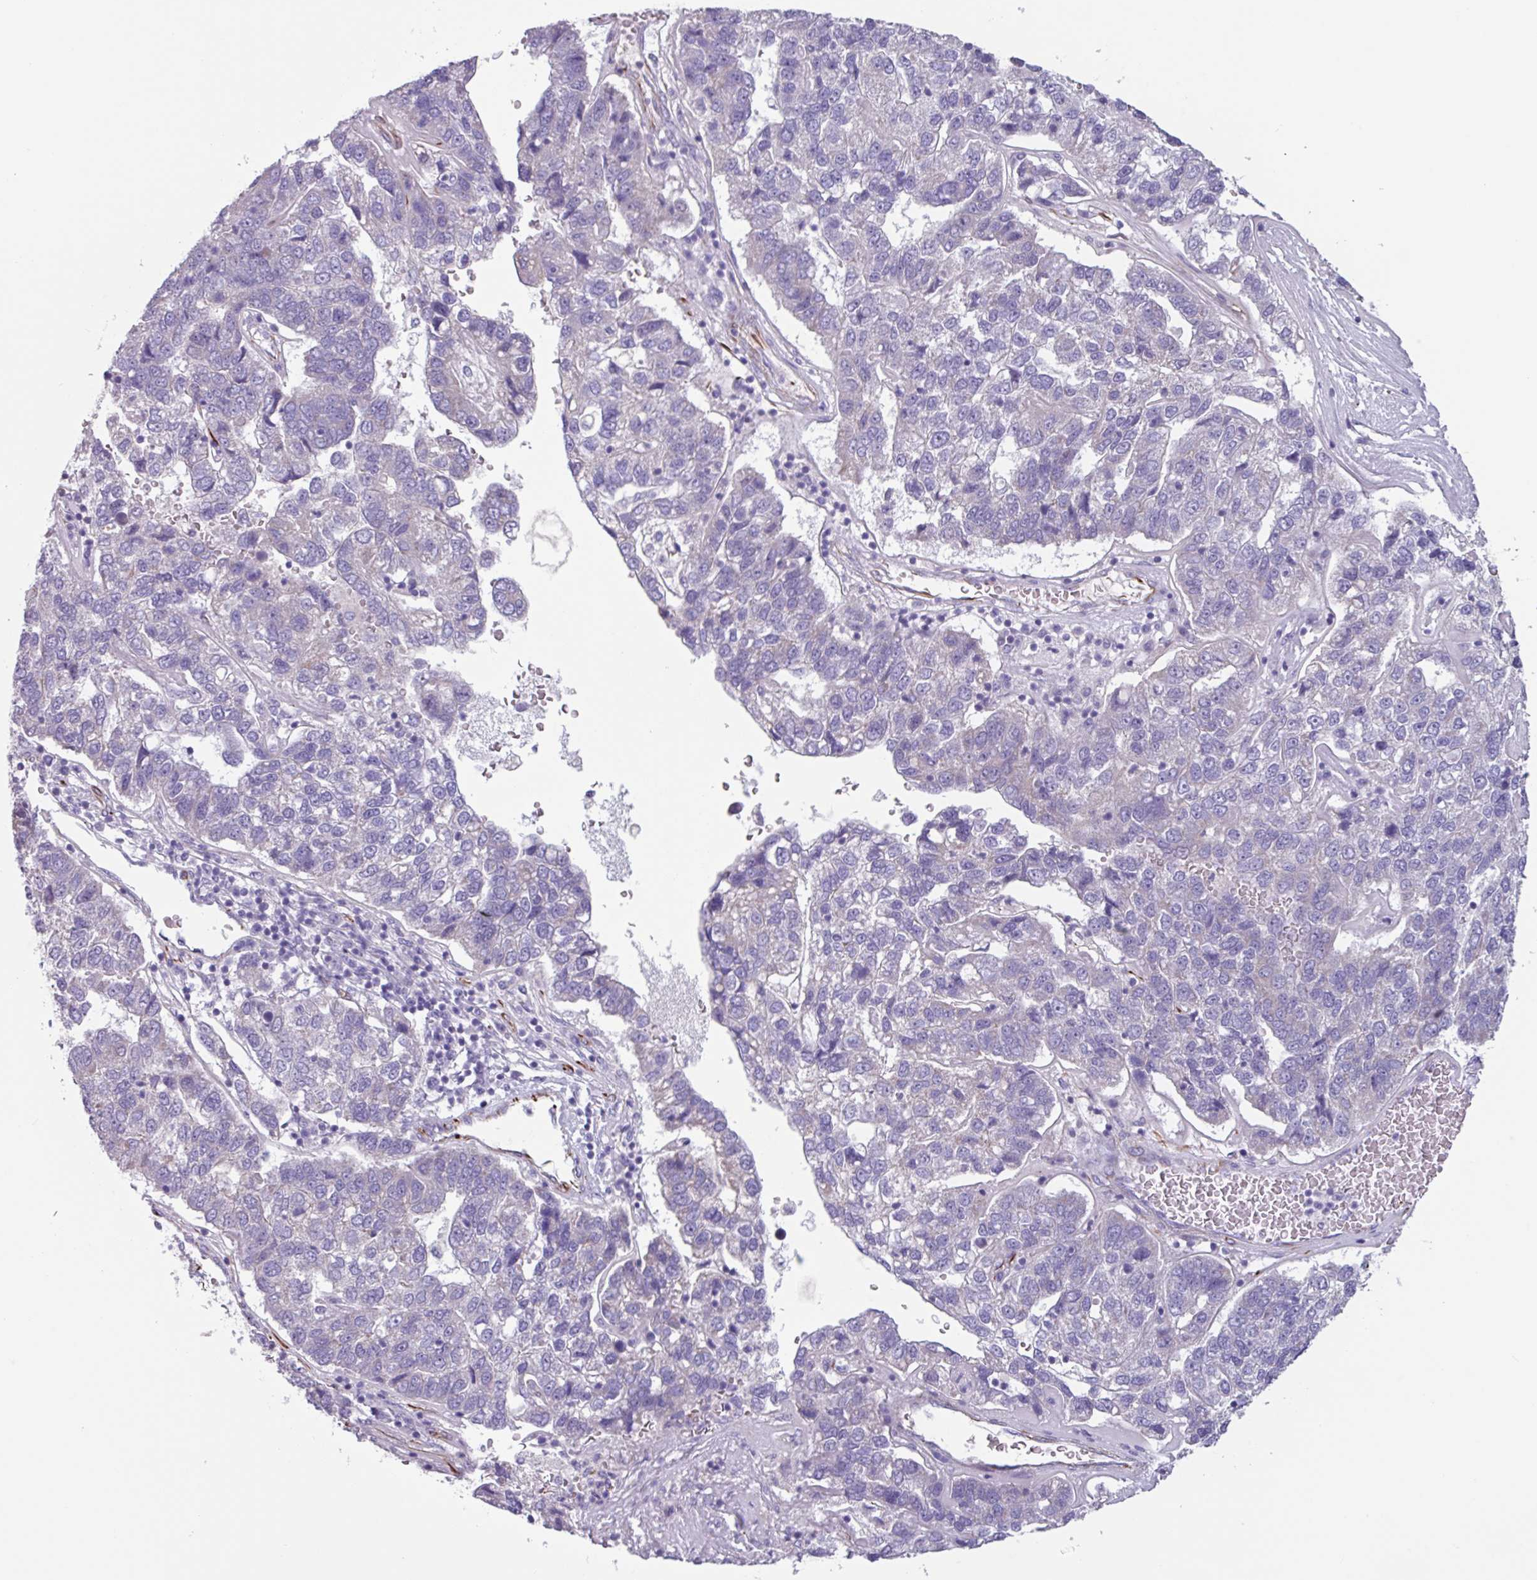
{"staining": {"intensity": "negative", "quantity": "none", "location": "none"}, "tissue": "pancreatic cancer", "cell_type": "Tumor cells", "image_type": "cancer", "snomed": [{"axis": "morphology", "description": "Adenocarcinoma, NOS"}, {"axis": "topography", "description": "Pancreas"}], "caption": "Immunohistochemistry (IHC) photomicrograph of human pancreatic adenocarcinoma stained for a protein (brown), which exhibits no expression in tumor cells.", "gene": "BTD", "patient": {"sex": "female", "age": 61}}